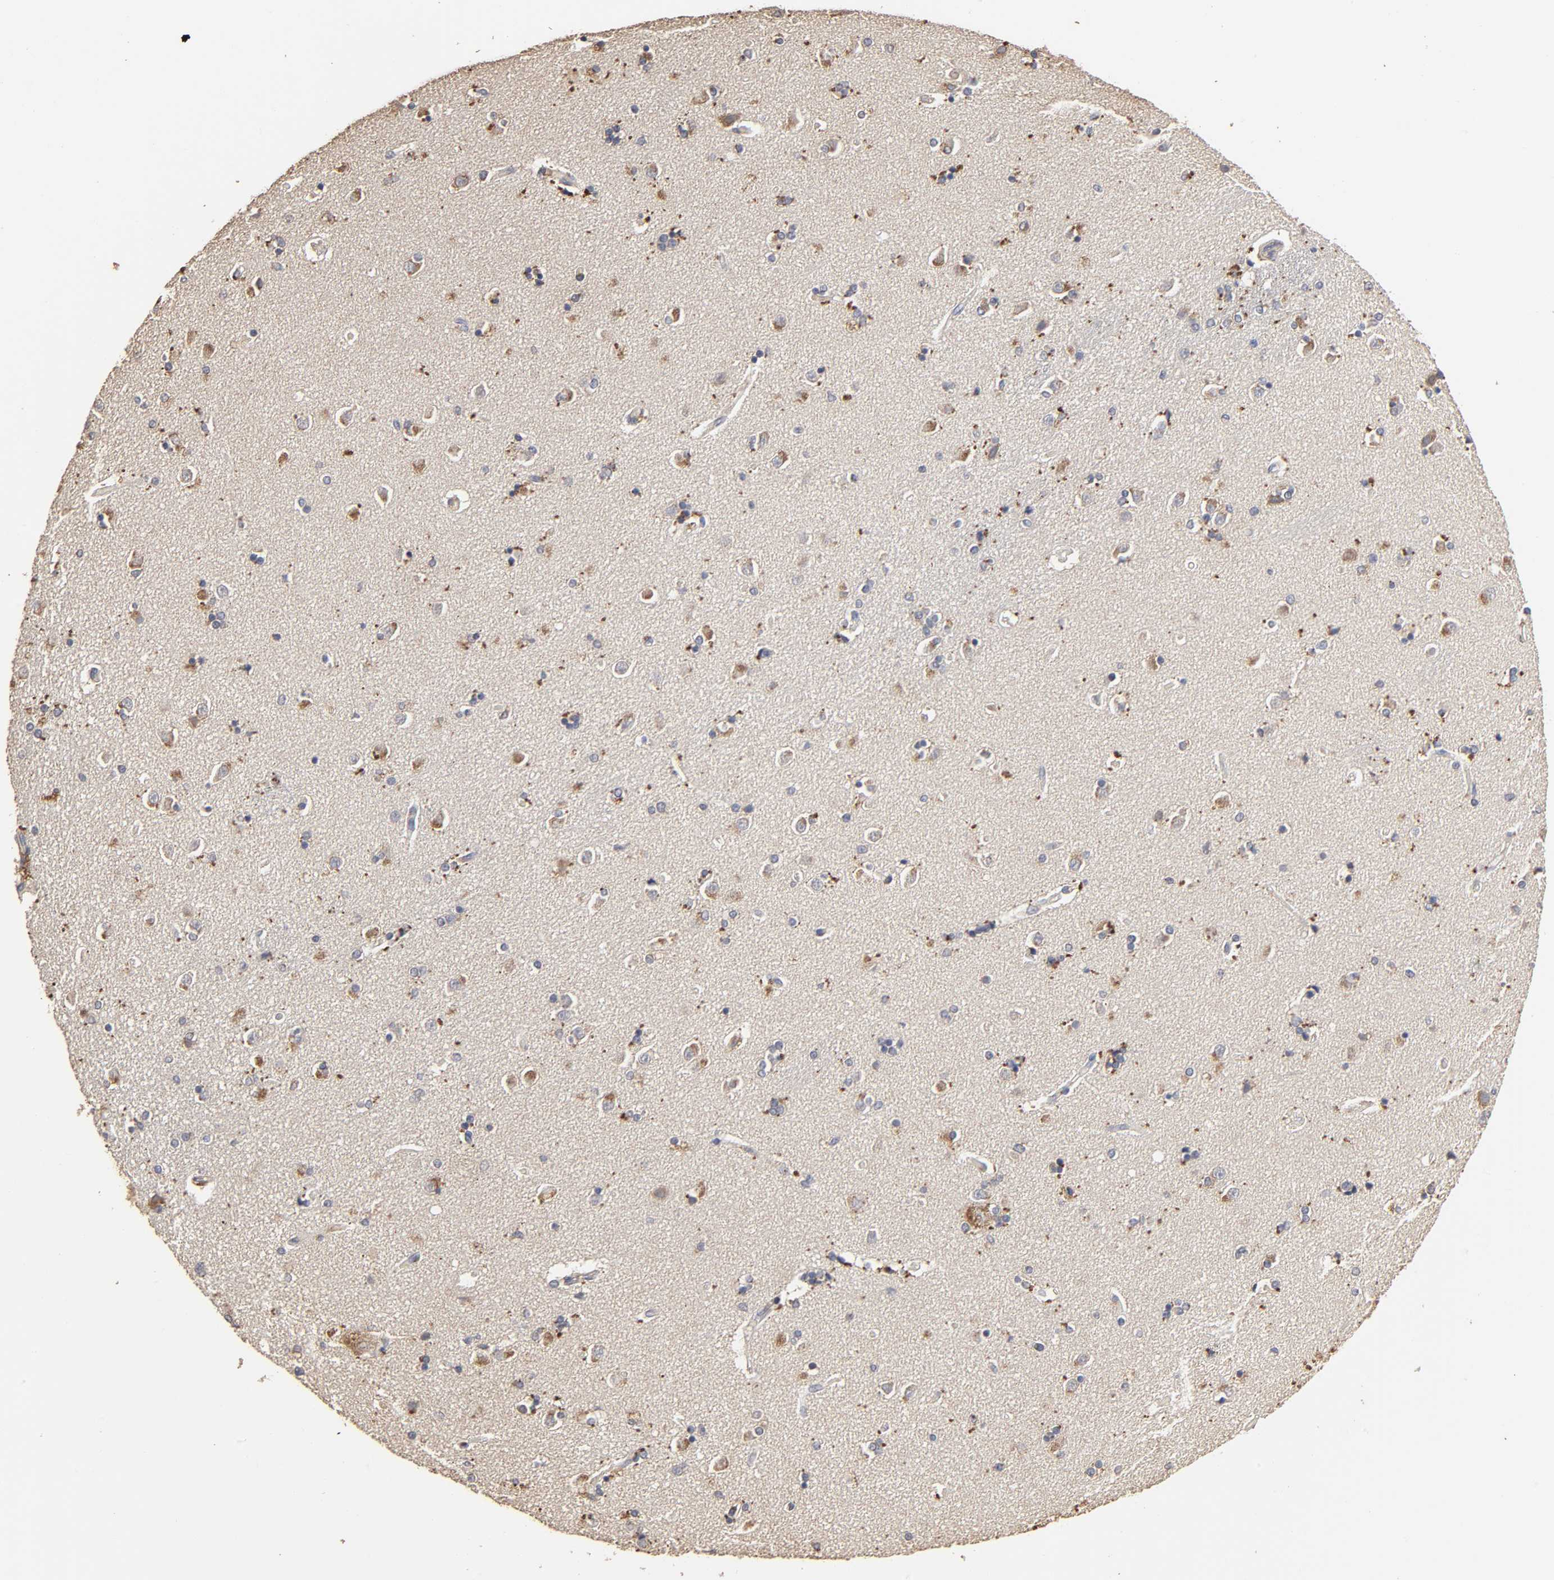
{"staining": {"intensity": "moderate", "quantity": "25%-75%", "location": "cytoplasmic/membranous"}, "tissue": "caudate", "cell_type": "Glial cells", "image_type": "normal", "snomed": [{"axis": "morphology", "description": "Normal tissue, NOS"}, {"axis": "topography", "description": "Lateral ventricle wall"}], "caption": "Glial cells show medium levels of moderate cytoplasmic/membranous staining in about 25%-75% of cells in normal caudate.", "gene": "EIF4G2", "patient": {"sex": "female", "age": 54}}